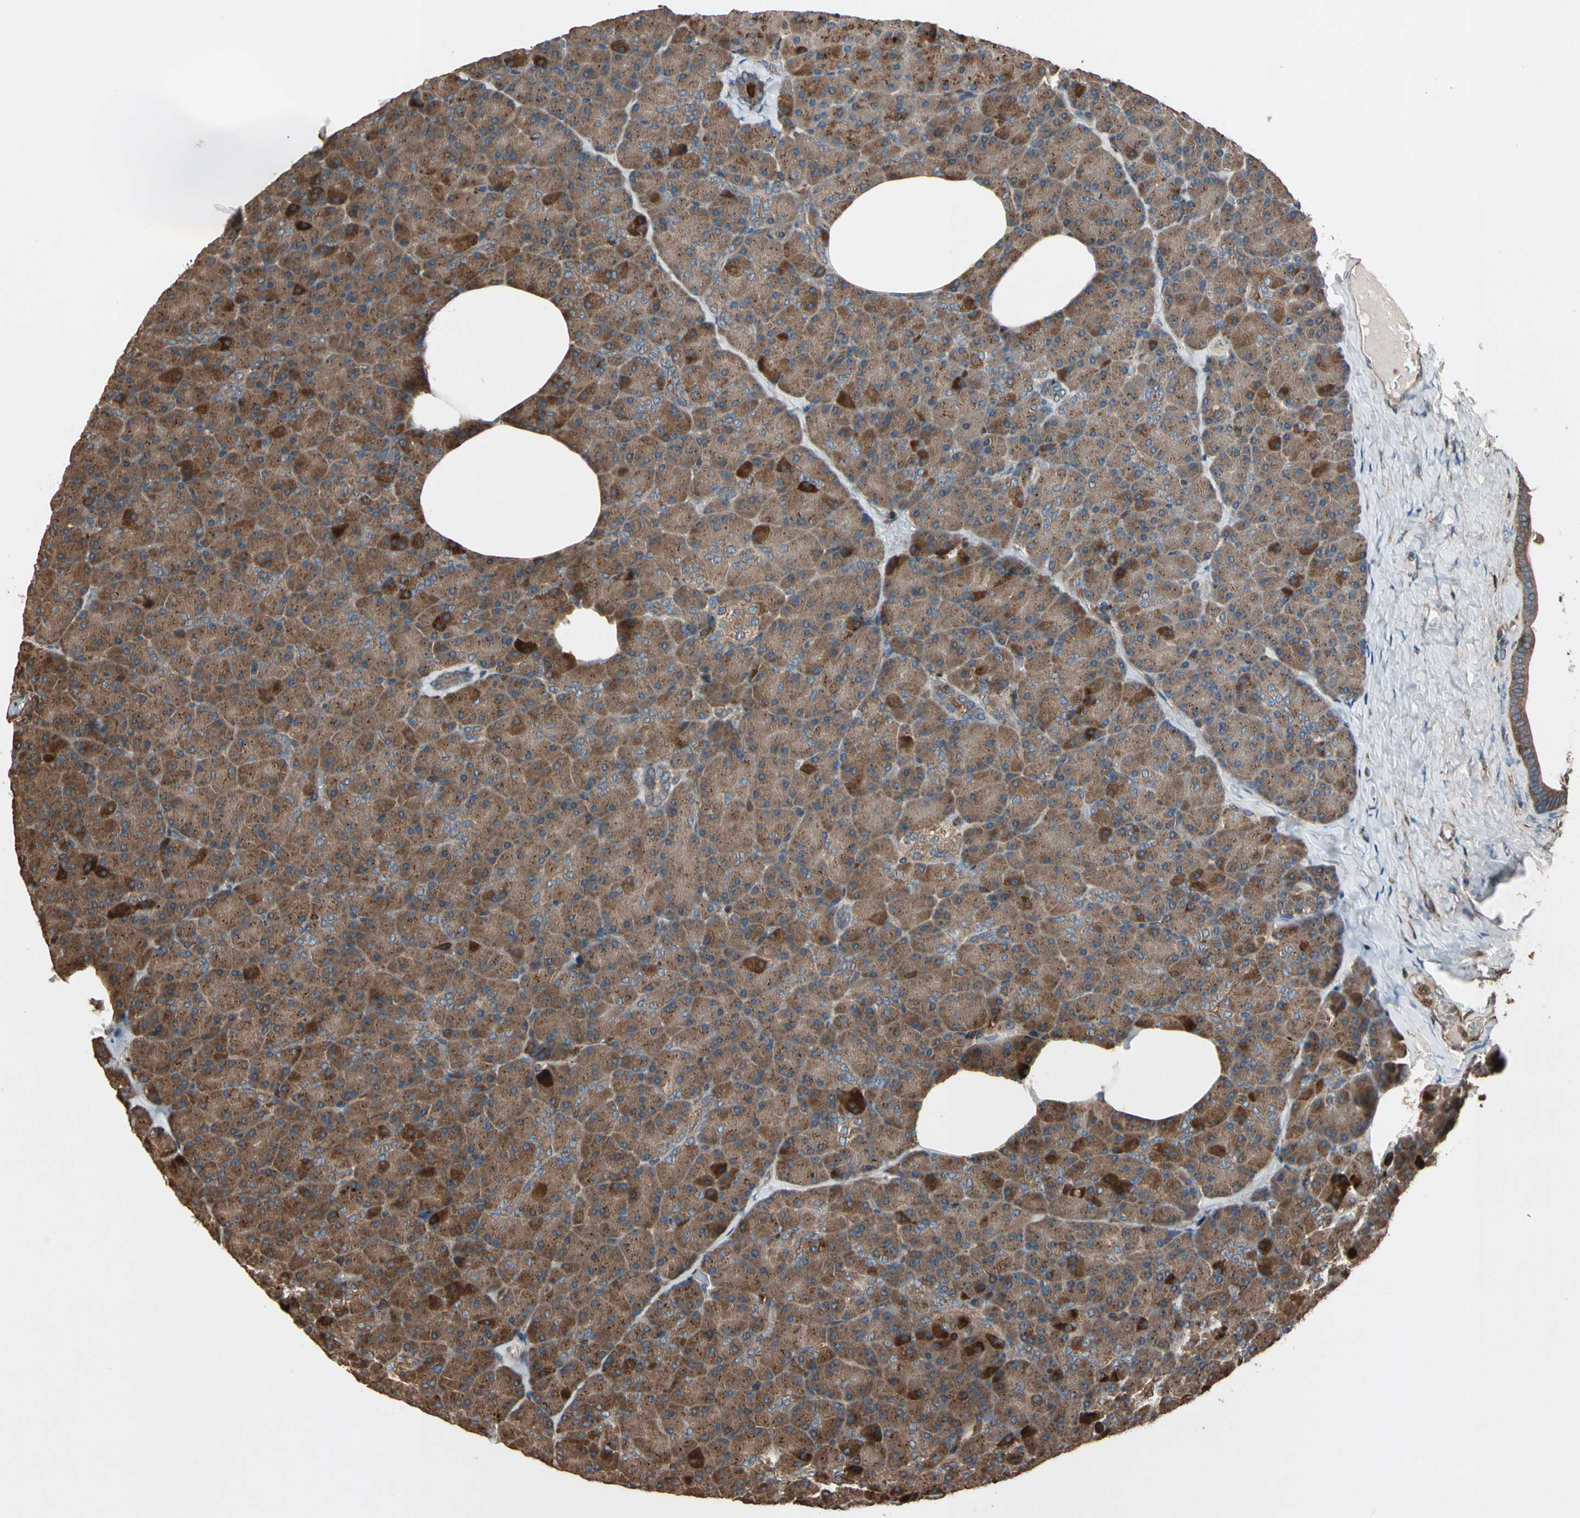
{"staining": {"intensity": "strong", "quantity": ">75%", "location": "cytoplasmic/membranous"}, "tissue": "pancreas", "cell_type": "Exocrine glandular cells", "image_type": "normal", "snomed": [{"axis": "morphology", "description": "Normal tissue, NOS"}, {"axis": "topography", "description": "Pancreas"}], "caption": "IHC image of benign pancreas stained for a protein (brown), which demonstrates high levels of strong cytoplasmic/membranous positivity in about >75% of exocrine glandular cells.", "gene": "AGBL2", "patient": {"sex": "female", "age": 35}}